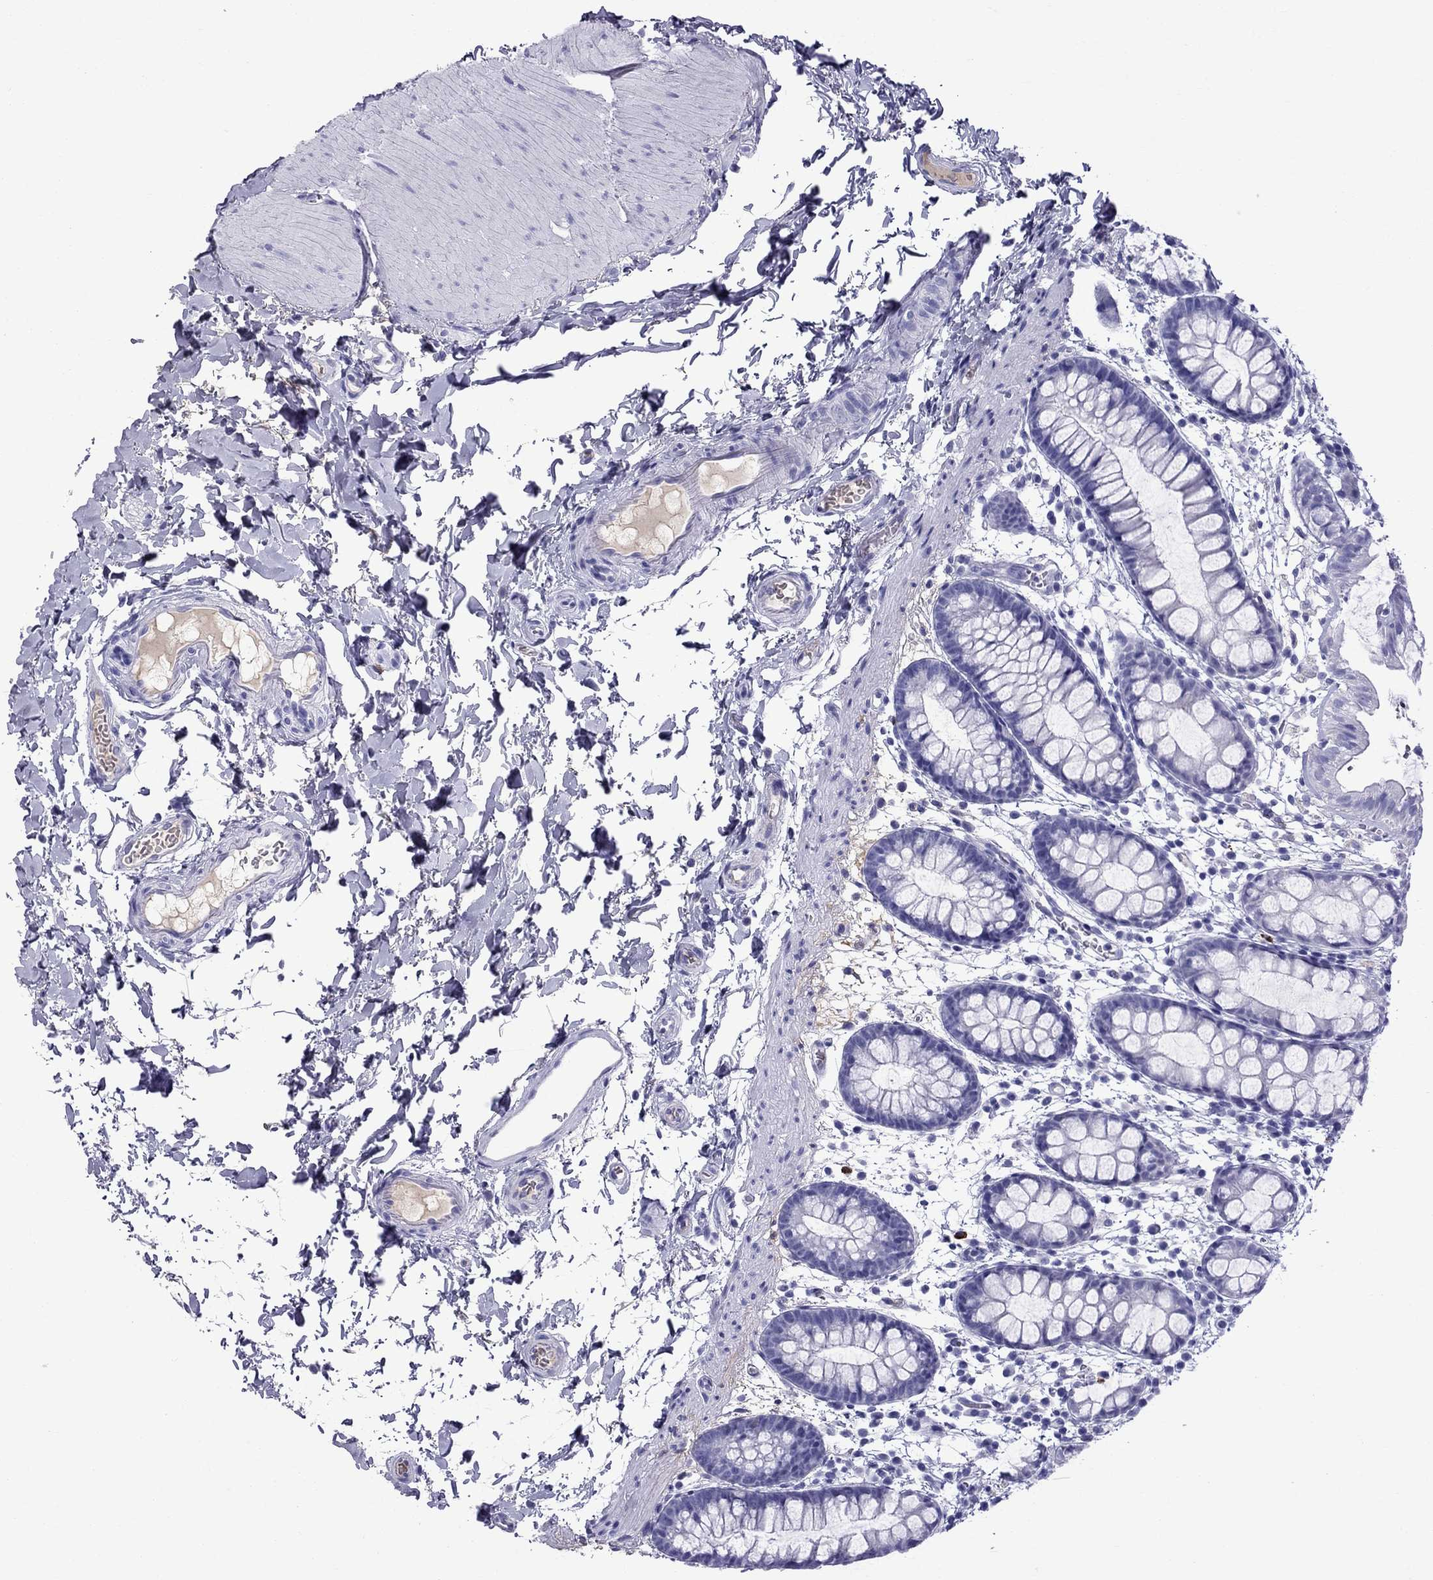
{"staining": {"intensity": "negative", "quantity": "none", "location": "none"}, "tissue": "rectum", "cell_type": "Glandular cells", "image_type": "normal", "snomed": [{"axis": "morphology", "description": "Normal tissue, NOS"}, {"axis": "topography", "description": "Rectum"}], "caption": "Micrograph shows no significant protein staining in glandular cells of unremarkable rectum. Nuclei are stained in blue.", "gene": "SCART1", "patient": {"sex": "male", "age": 57}}